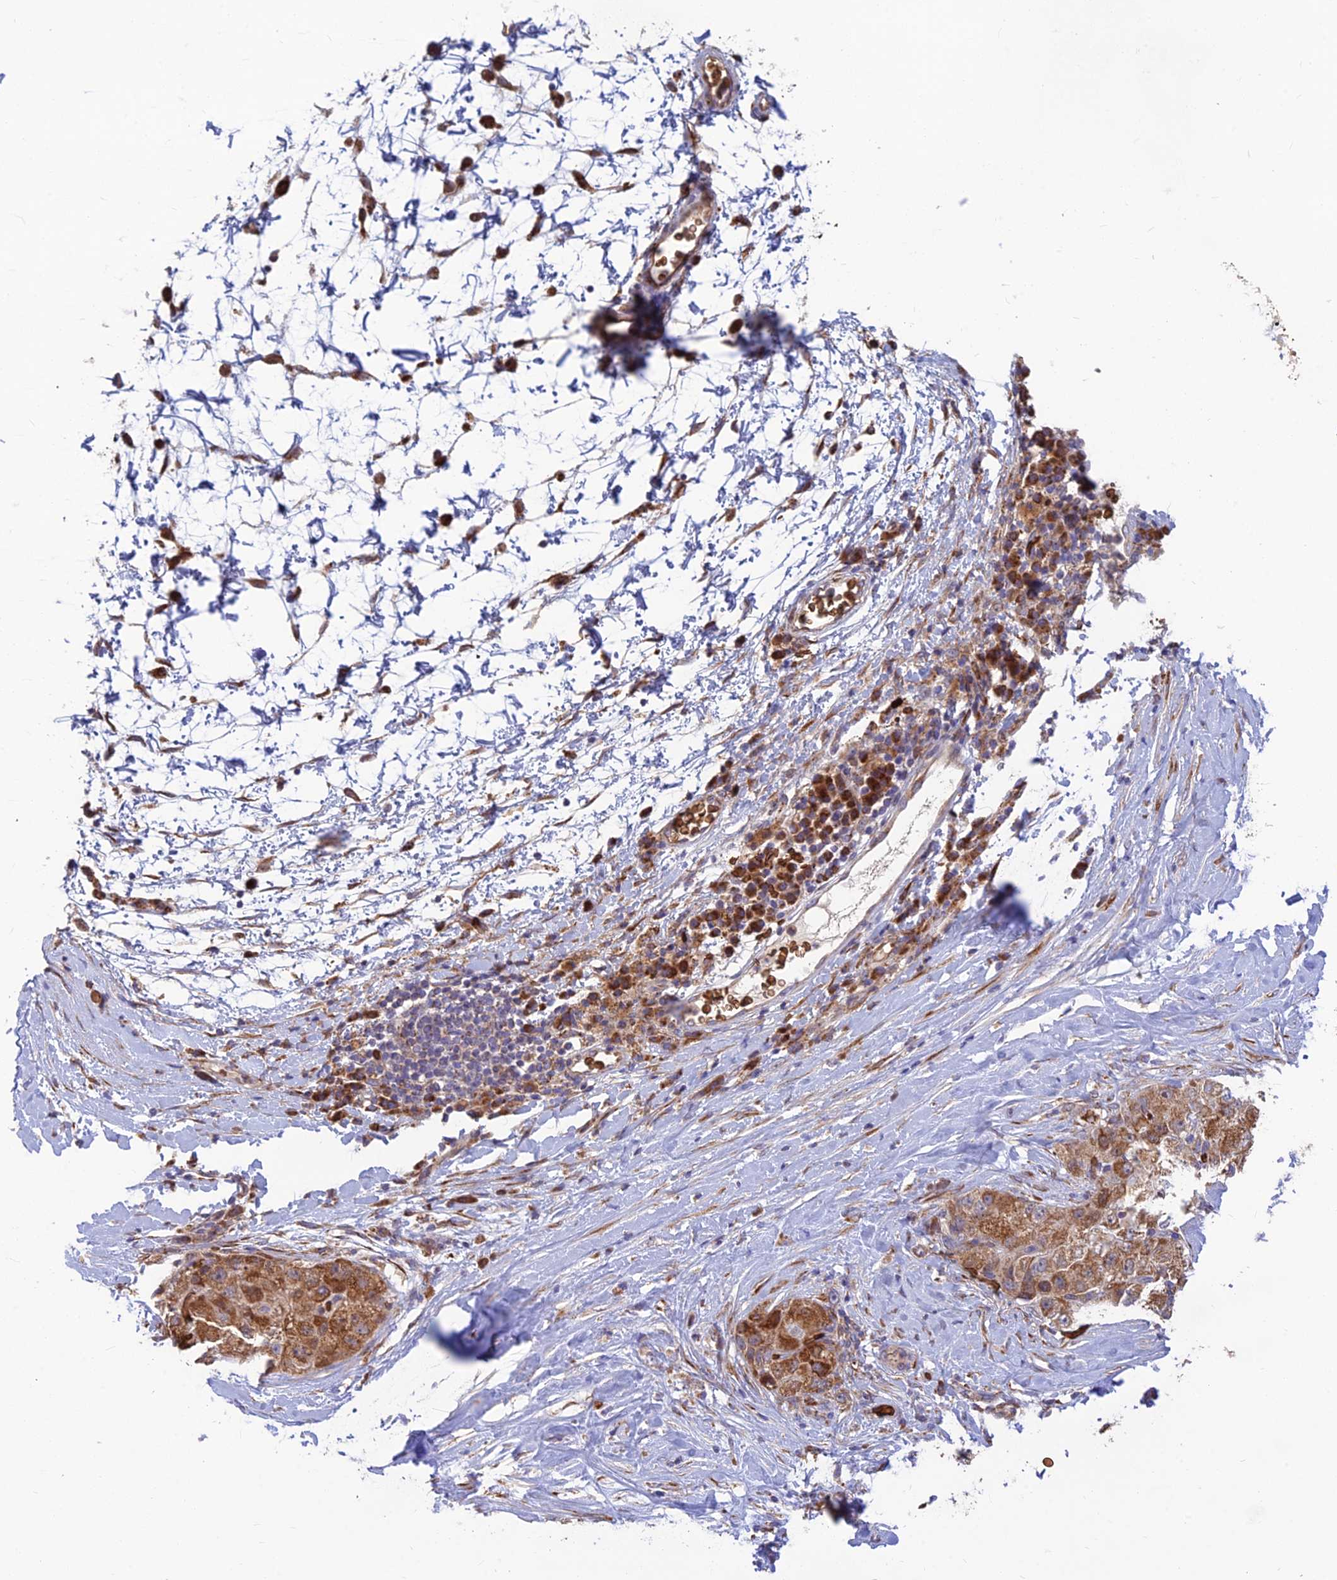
{"staining": {"intensity": "moderate", "quantity": ">75%", "location": "cytoplasmic/membranous"}, "tissue": "liver cancer", "cell_type": "Tumor cells", "image_type": "cancer", "snomed": [{"axis": "morphology", "description": "Carcinoma, Hepatocellular, NOS"}, {"axis": "topography", "description": "Liver"}], "caption": "The image demonstrates staining of liver cancer (hepatocellular carcinoma), revealing moderate cytoplasmic/membranous protein positivity (brown color) within tumor cells.", "gene": "UFSP2", "patient": {"sex": "male", "age": 80}}